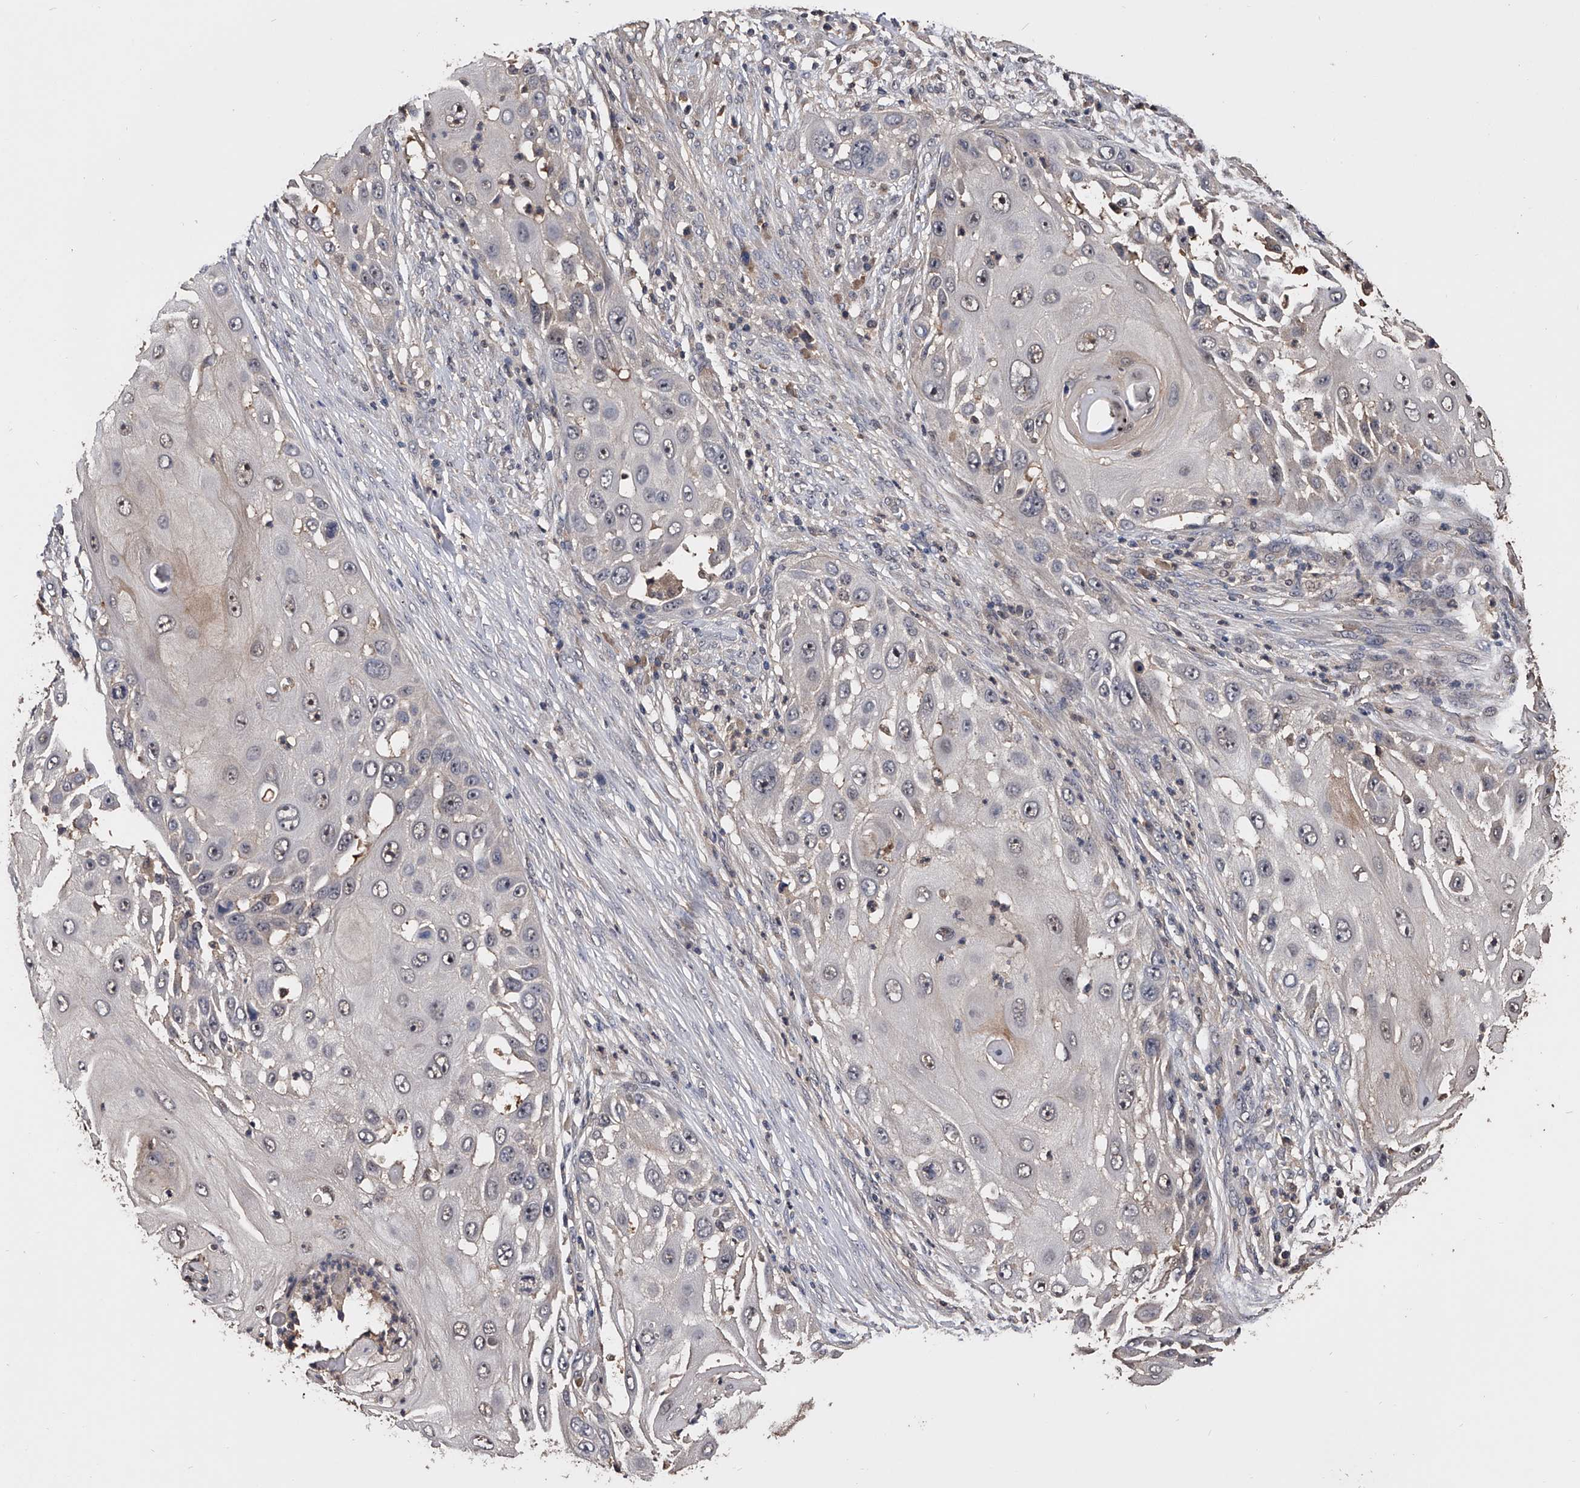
{"staining": {"intensity": "moderate", "quantity": "<25%", "location": "nuclear"}, "tissue": "skin cancer", "cell_type": "Tumor cells", "image_type": "cancer", "snomed": [{"axis": "morphology", "description": "Squamous cell carcinoma, NOS"}, {"axis": "topography", "description": "Skin"}], "caption": "About <25% of tumor cells in human skin cancer exhibit moderate nuclear protein positivity as visualized by brown immunohistochemical staining.", "gene": "EFCAB7", "patient": {"sex": "female", "age": 44}}